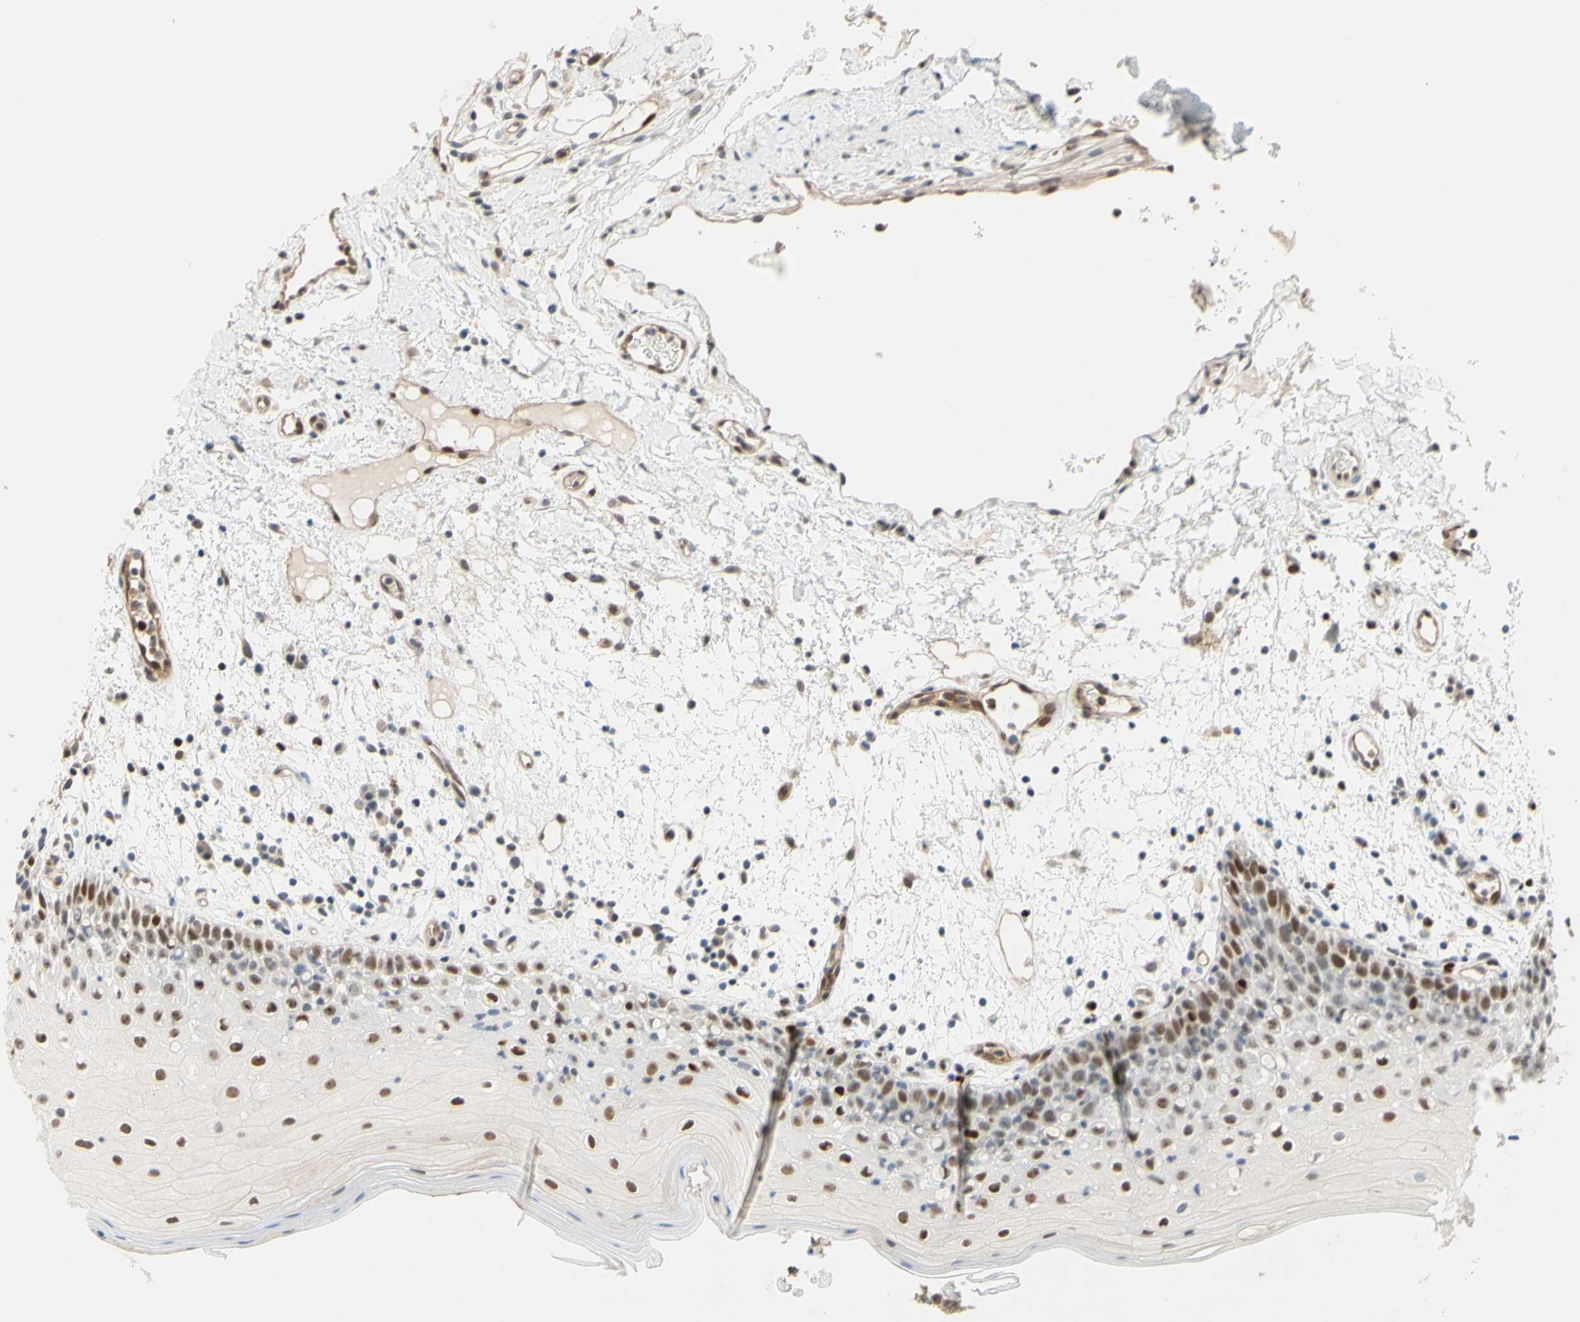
{"staining": {"intensity": "moderate", "quantity": ">75%", "location": "nuclear"}, "tissue": "oral mucosa", "cell_type": "Squamous epithelial cells", "image_type": "normal", "snomed": [{"axis": "morphology", "description": "Normal tissue, NOS"}, {"axis": "morphology", "description": "Squamous cell carcinoma, NOS"}, {"axis": "topography", "description": "Skeletal muscle"}, {"axis": "topography", "description": "Oral tissue"}], "caption": "A medium amount of moderate nuclear expression is present in approximately >75% of squamous epithelial cells in benign oral mucosa.", "gene": "POLB", "patient": {"sex": "male", "age": 71}}